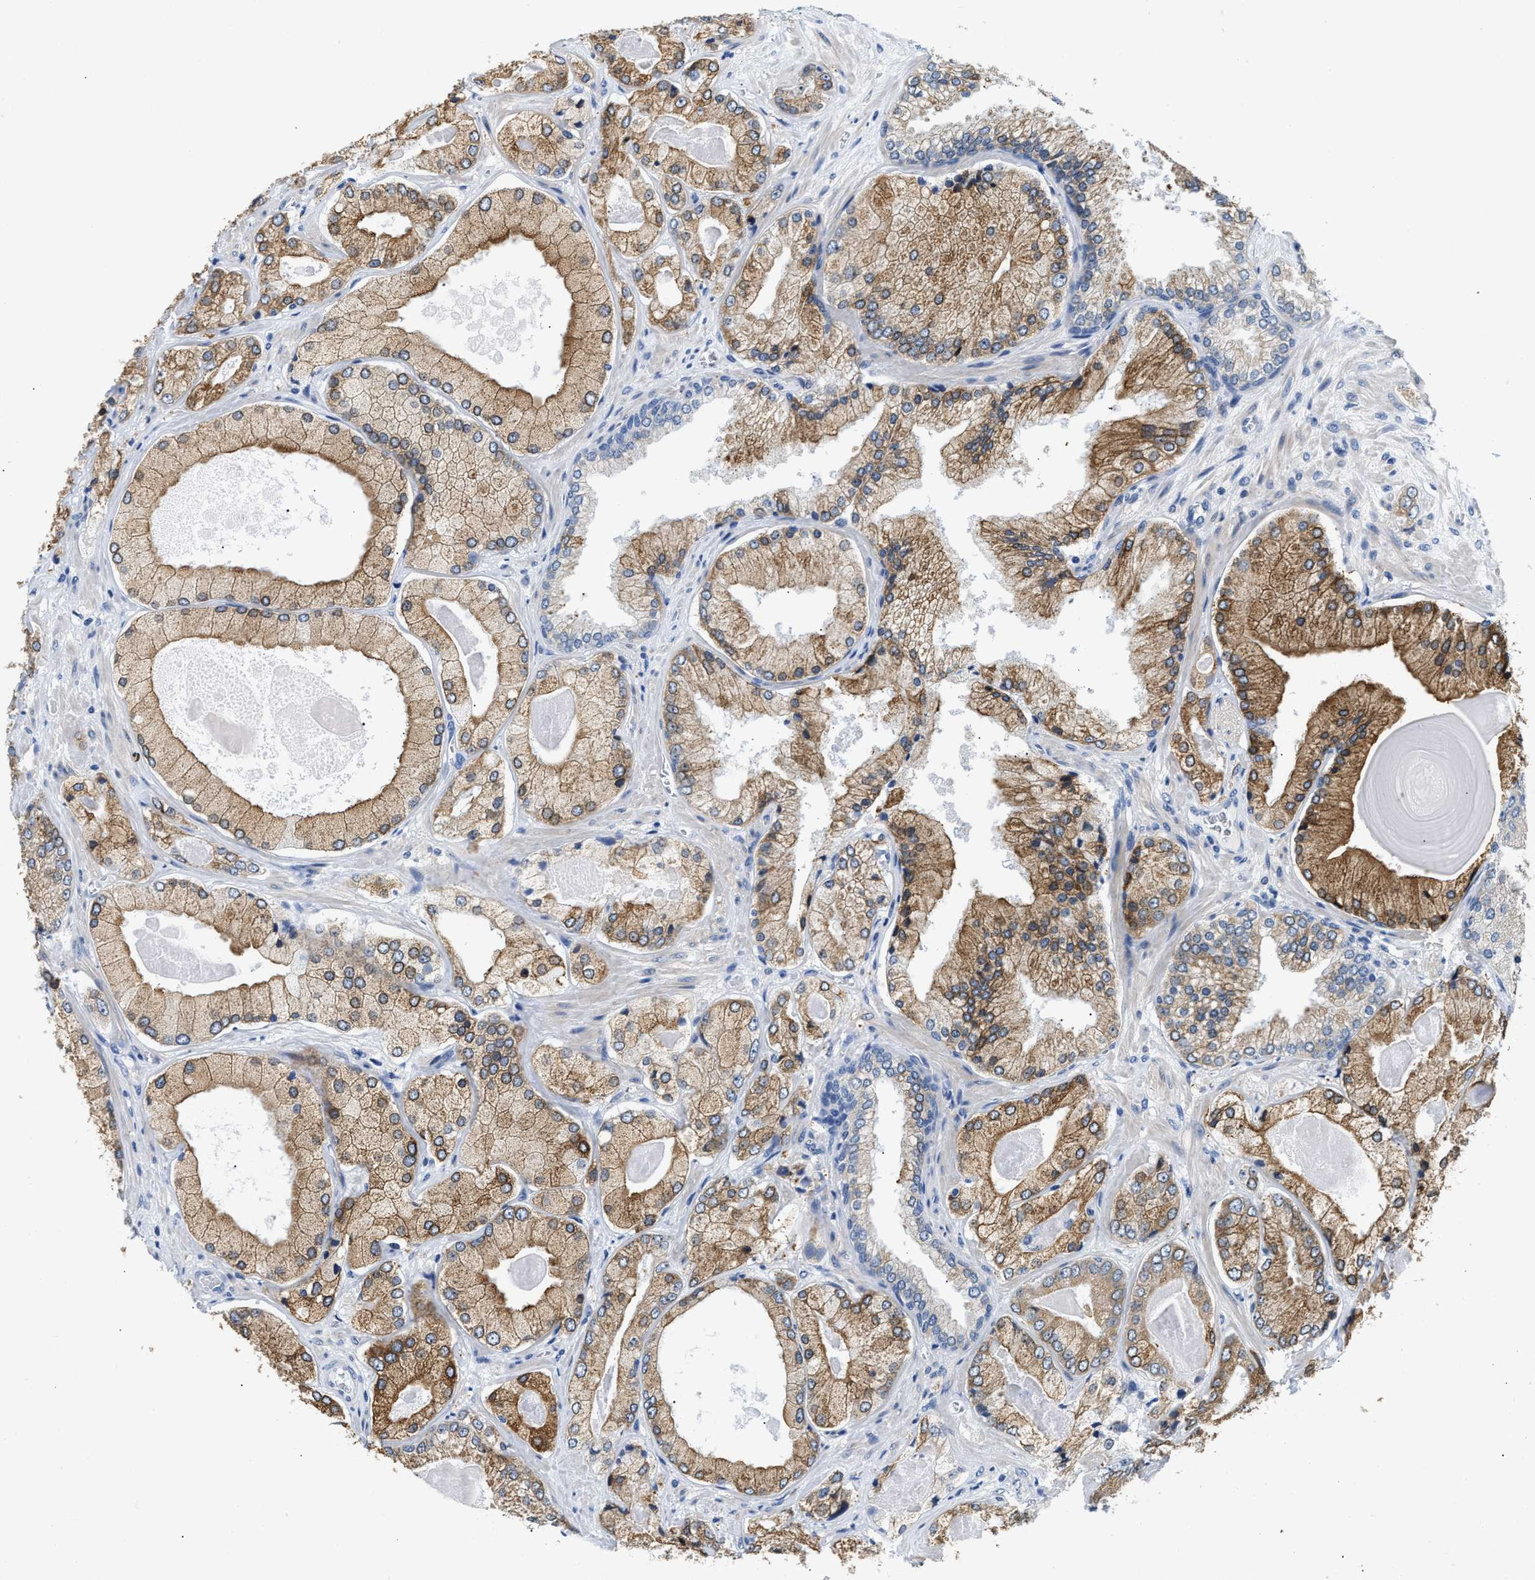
{"staining": {"intensity": "moderate", "quantity": ">75%", "location": "cytoplasmic/membranous"}, "tissue": "prostate cancer", "cell_type": "Tumor cells", "image_type": "cancer", "snomed": [{"axis": "morphology", "description": "Adenocarcinoma, Low grade"}, {"axis": "topography", "description": "Prostate"}], "caption": "Immunohistochemical staining of human prostate cancer (adenocarcinoma (low-grade)) shows medium levels of moderate cytoplasmic/membranous protein expression in about >75% of tumor cells.", "gene": "CLGN", "patient": {"sex": "male", "age": 65}}